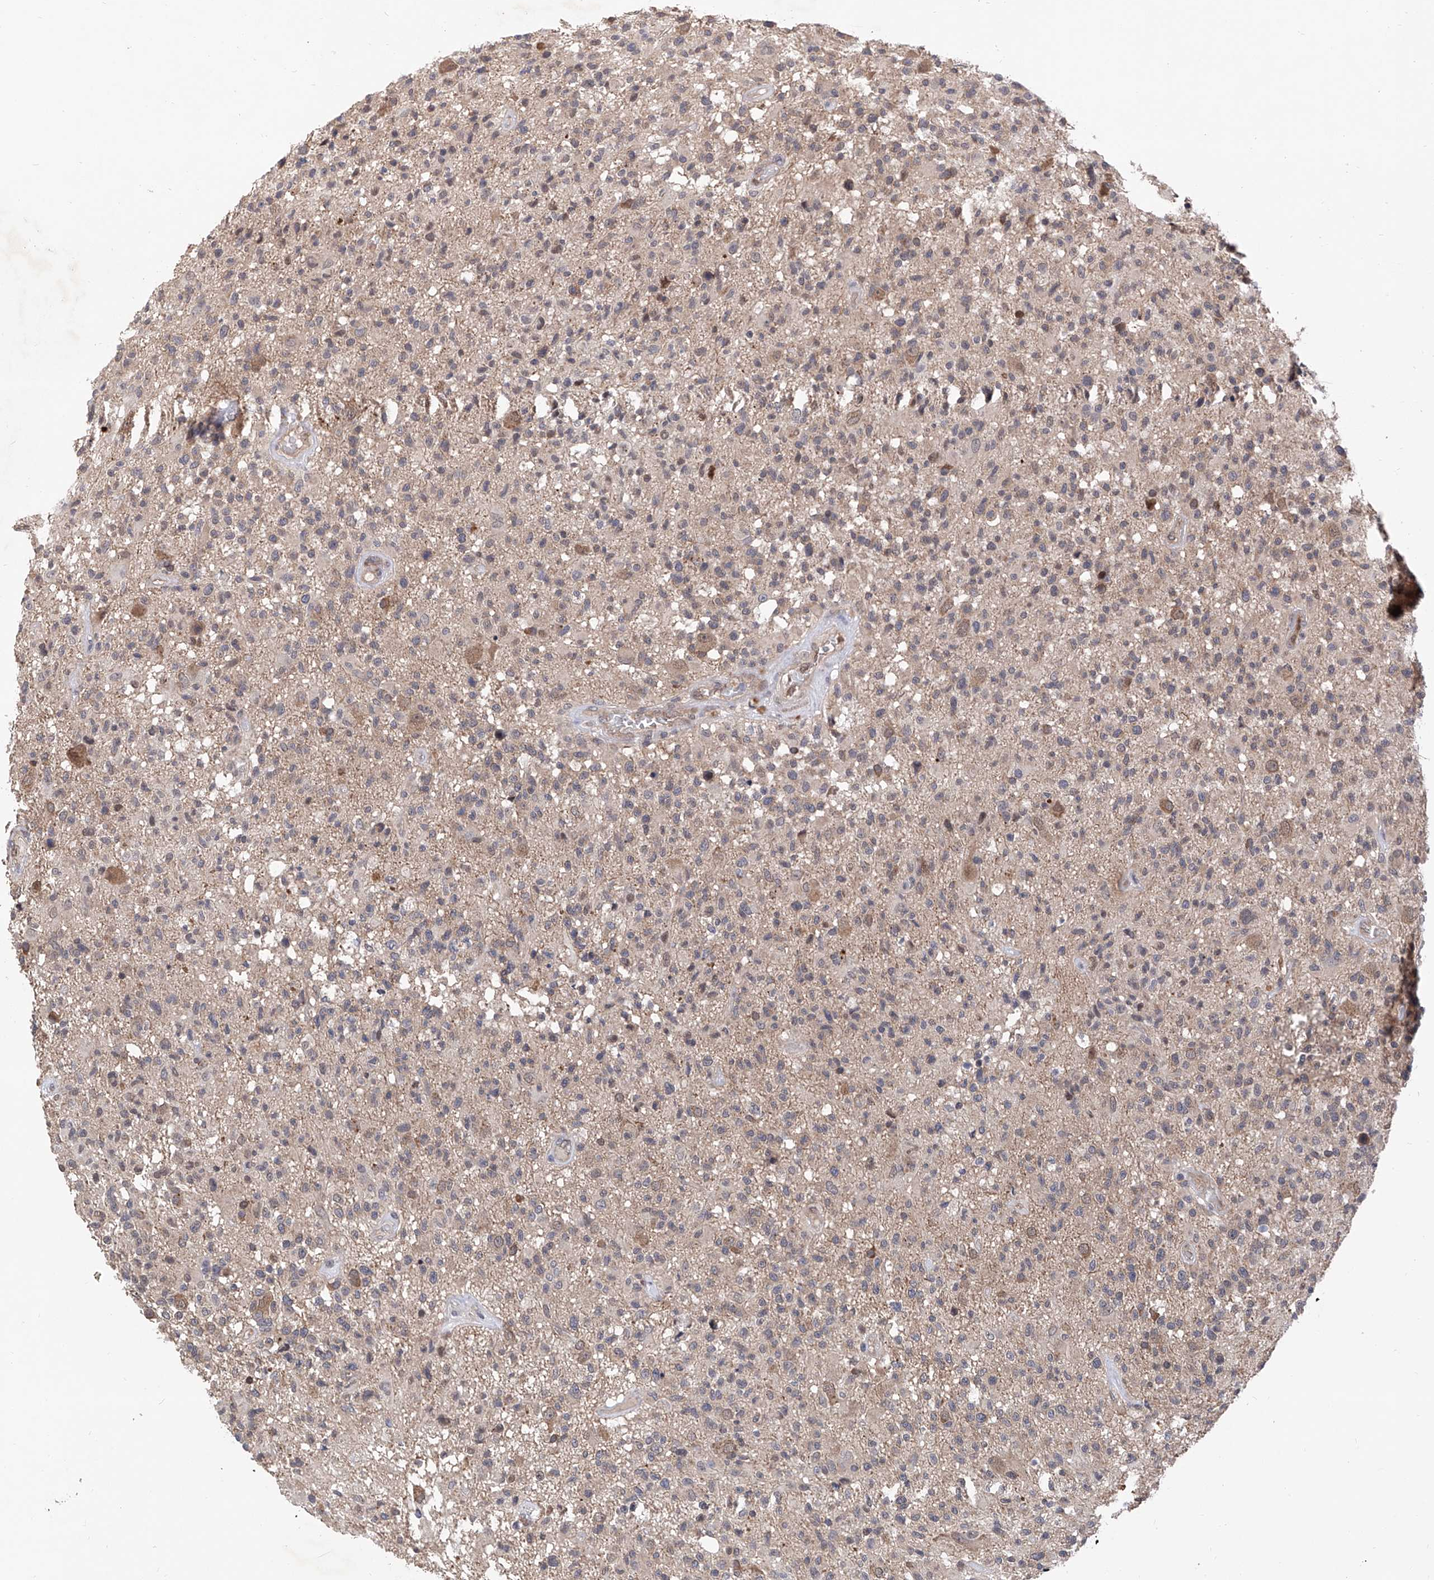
{"staining": {"intensity": "weak", "quantity": "<25%", "location": "cytoplasmic/membranous"}, "tissue": "glioma", "cell_type": "Tumor cells", "image_type": "cancer", "snomed": [{"axis": "morphology", "description": "Glioma, malignant, High grade"}, {"axis": "morphology", "description": "Glioblastoma, NOS"}, {"axis": "topography", "description": "Brain"}], "caption": "Glioblastoma was stained to show a protein in brown. There is no significant staining in tumor cells. (DAB immunohistochemistry (IHC), high magnification).", "gene": "USP45", "patient": {"sex": "male", "age": 60}}